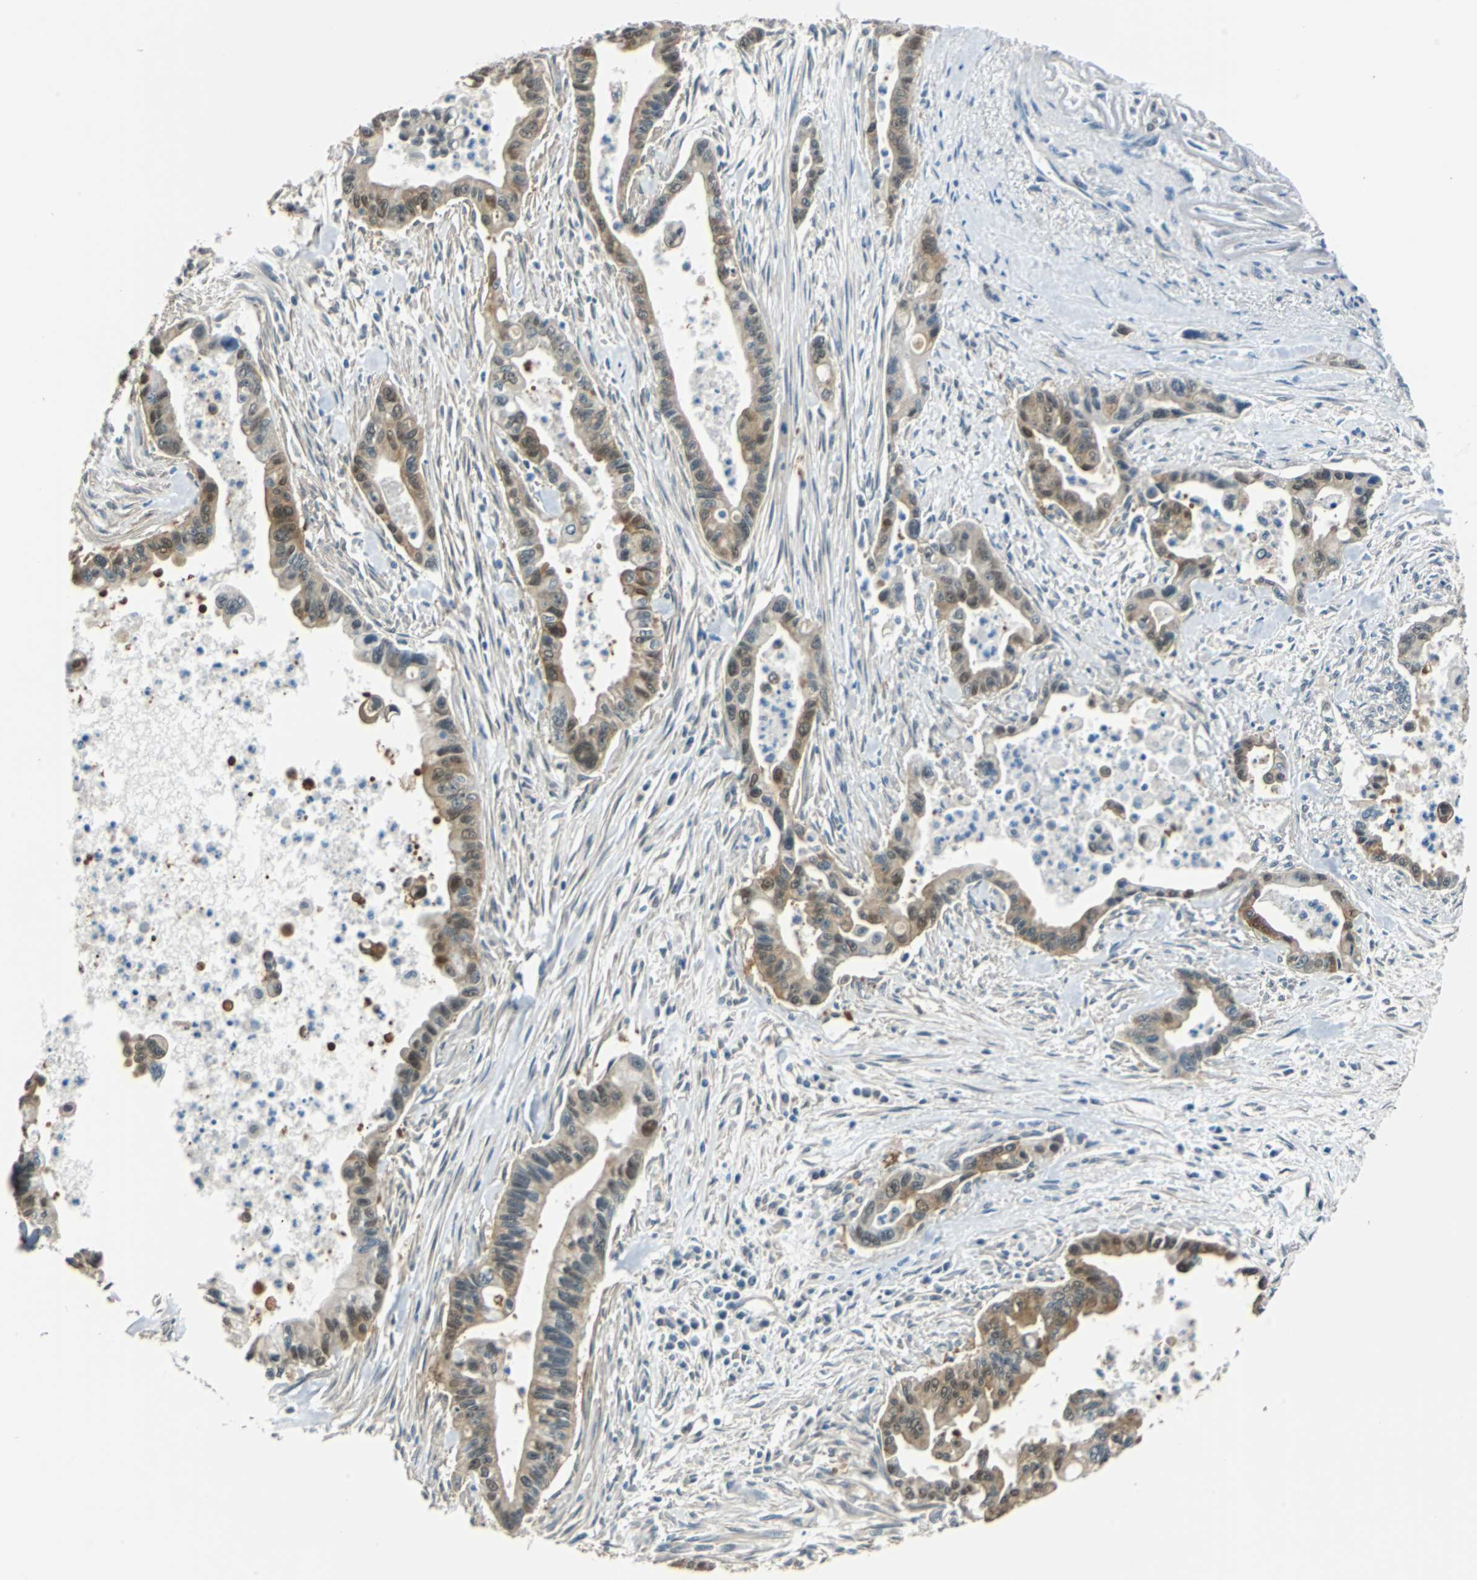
{"staining": {"intensity": "moderate", "quantity": ">75%", "location": "cytoplasmic/membranous,nuclear"}, "tissue": "pancreatic cancer", "cell_type": "Tumor cells", "image_type": "cancer", "snomed": [{"axis": "morphology", "description": "Adenocarcinoma, NOS"}, {"axis": "topography", "description": "Pancreas"}], "caption": "Immunohistochemical staining of human pancreatic cancer (adenocarcinoma) shows medium levels of moderate cytoplasmic/membranous and nuclear protein staining in about >75% of tumor cells. (DAB (3,3'-diaminobenzidine) = brown stain, brightfield microscopy at high magnification).", "gene": "FKBP4", "patient": {"sex": "male", "age": 70}}